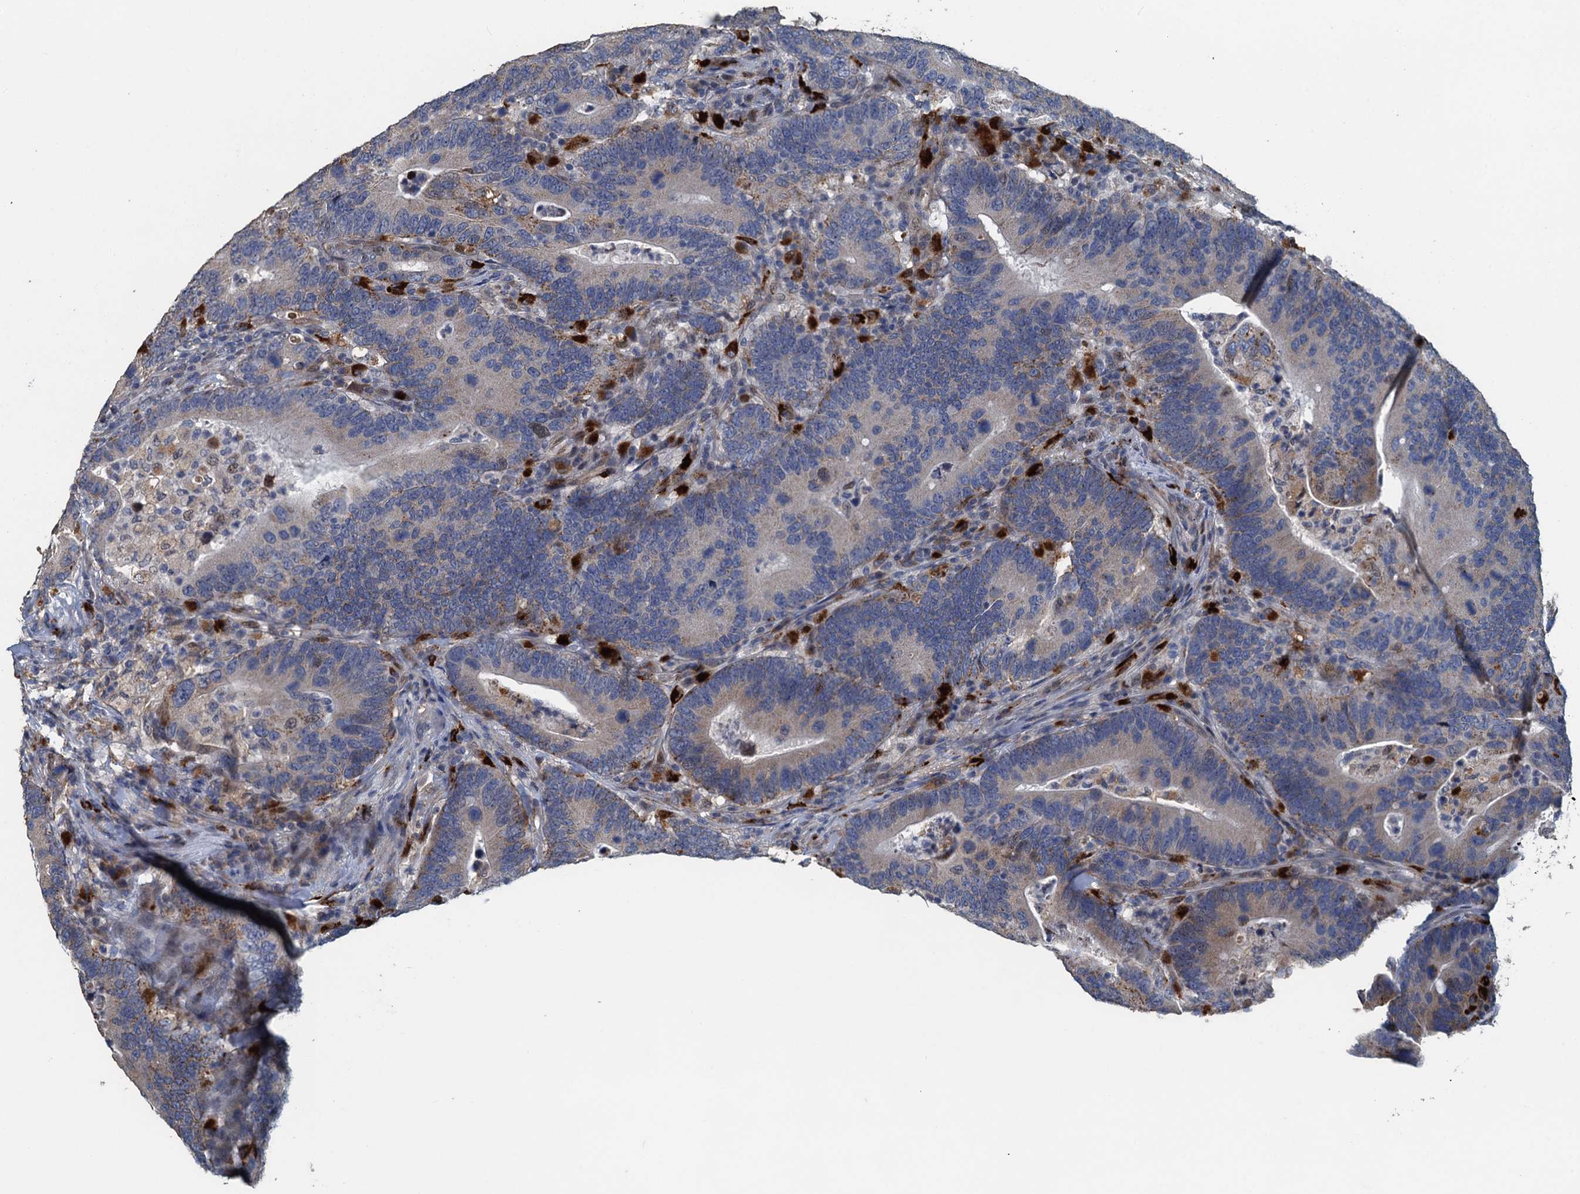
{"staining": {"intensity": "negative", "quantity": "none", "location": "none"}, "tissue": "colorectal cancer", "cell_type": "Tumor cells", "image_type": "cancer", "snomed": [{"axis": "morphology", "description": "Adenocarcinoma, NOS"}, {"axis": "topography", "description": "Colon"}], "caption": "Human colorectal adenocarcinoma stained for a protein using immunohistochemistry (IHC) shows no positivity in tumor cells.", "gene": "AGRN", "patient": {"sex": "female", "age": 66}}